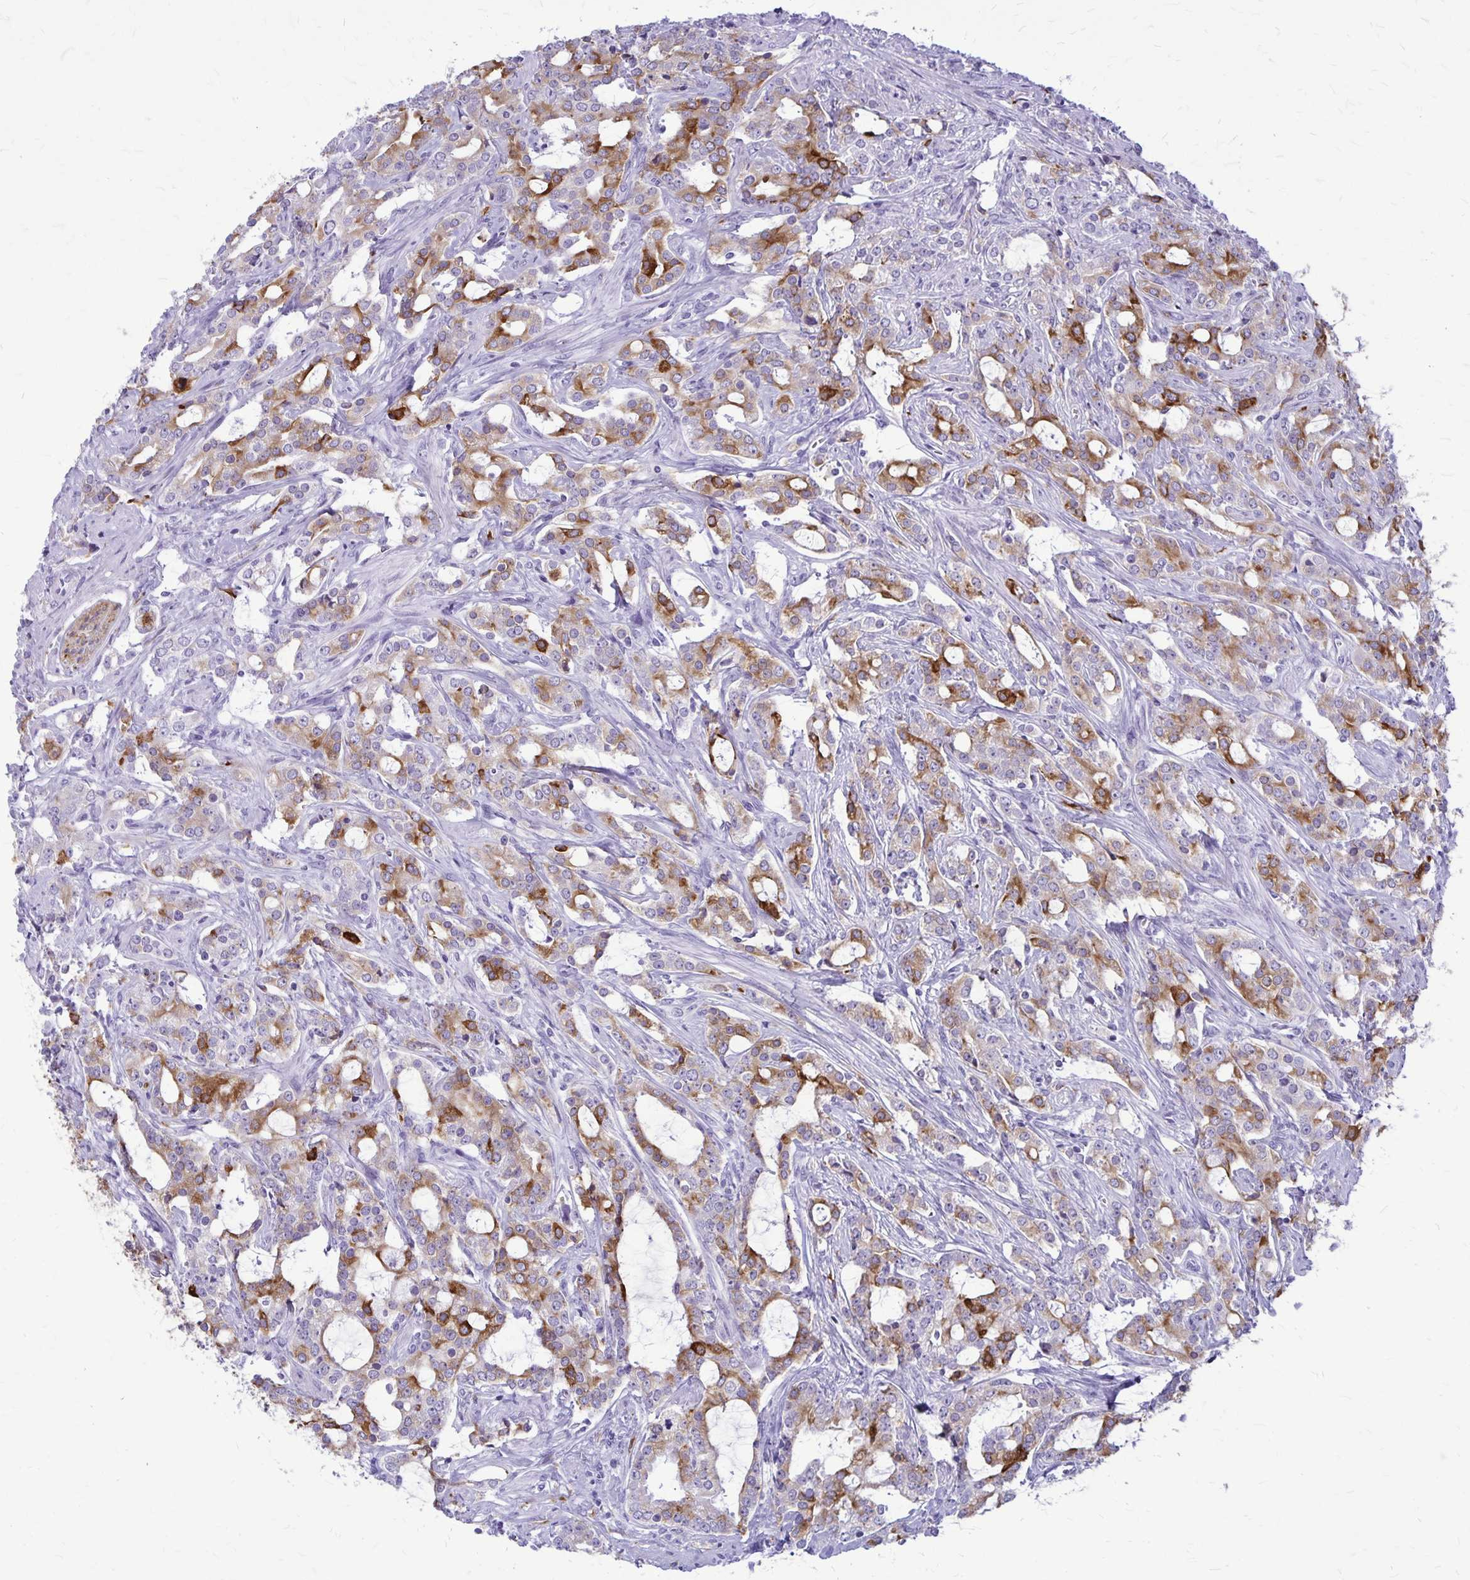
{"staining": {"intensity": "moderate", "quantity": "25%-75%", "location": "cytoplasmic/membranous"}, "tissue": "prostate cancer", "cell_type": "Tumor cells", "image_type": "cancer", "snomed": [{"axis": "morphology", "description": "Adenocarcinoma, Medium grade"}, {"axis": "topography", "description": "Prostate"}], "caption": "This is an image of immunohistochemistry (IHC) staining of prostate cancer (adenocarcinoma (medium-grade)), which shows moderate staining in the cytoplasmic/membranous of tumor cells.", "gene": "RTN1", "patient": {"sex": "male", "age": 57}}